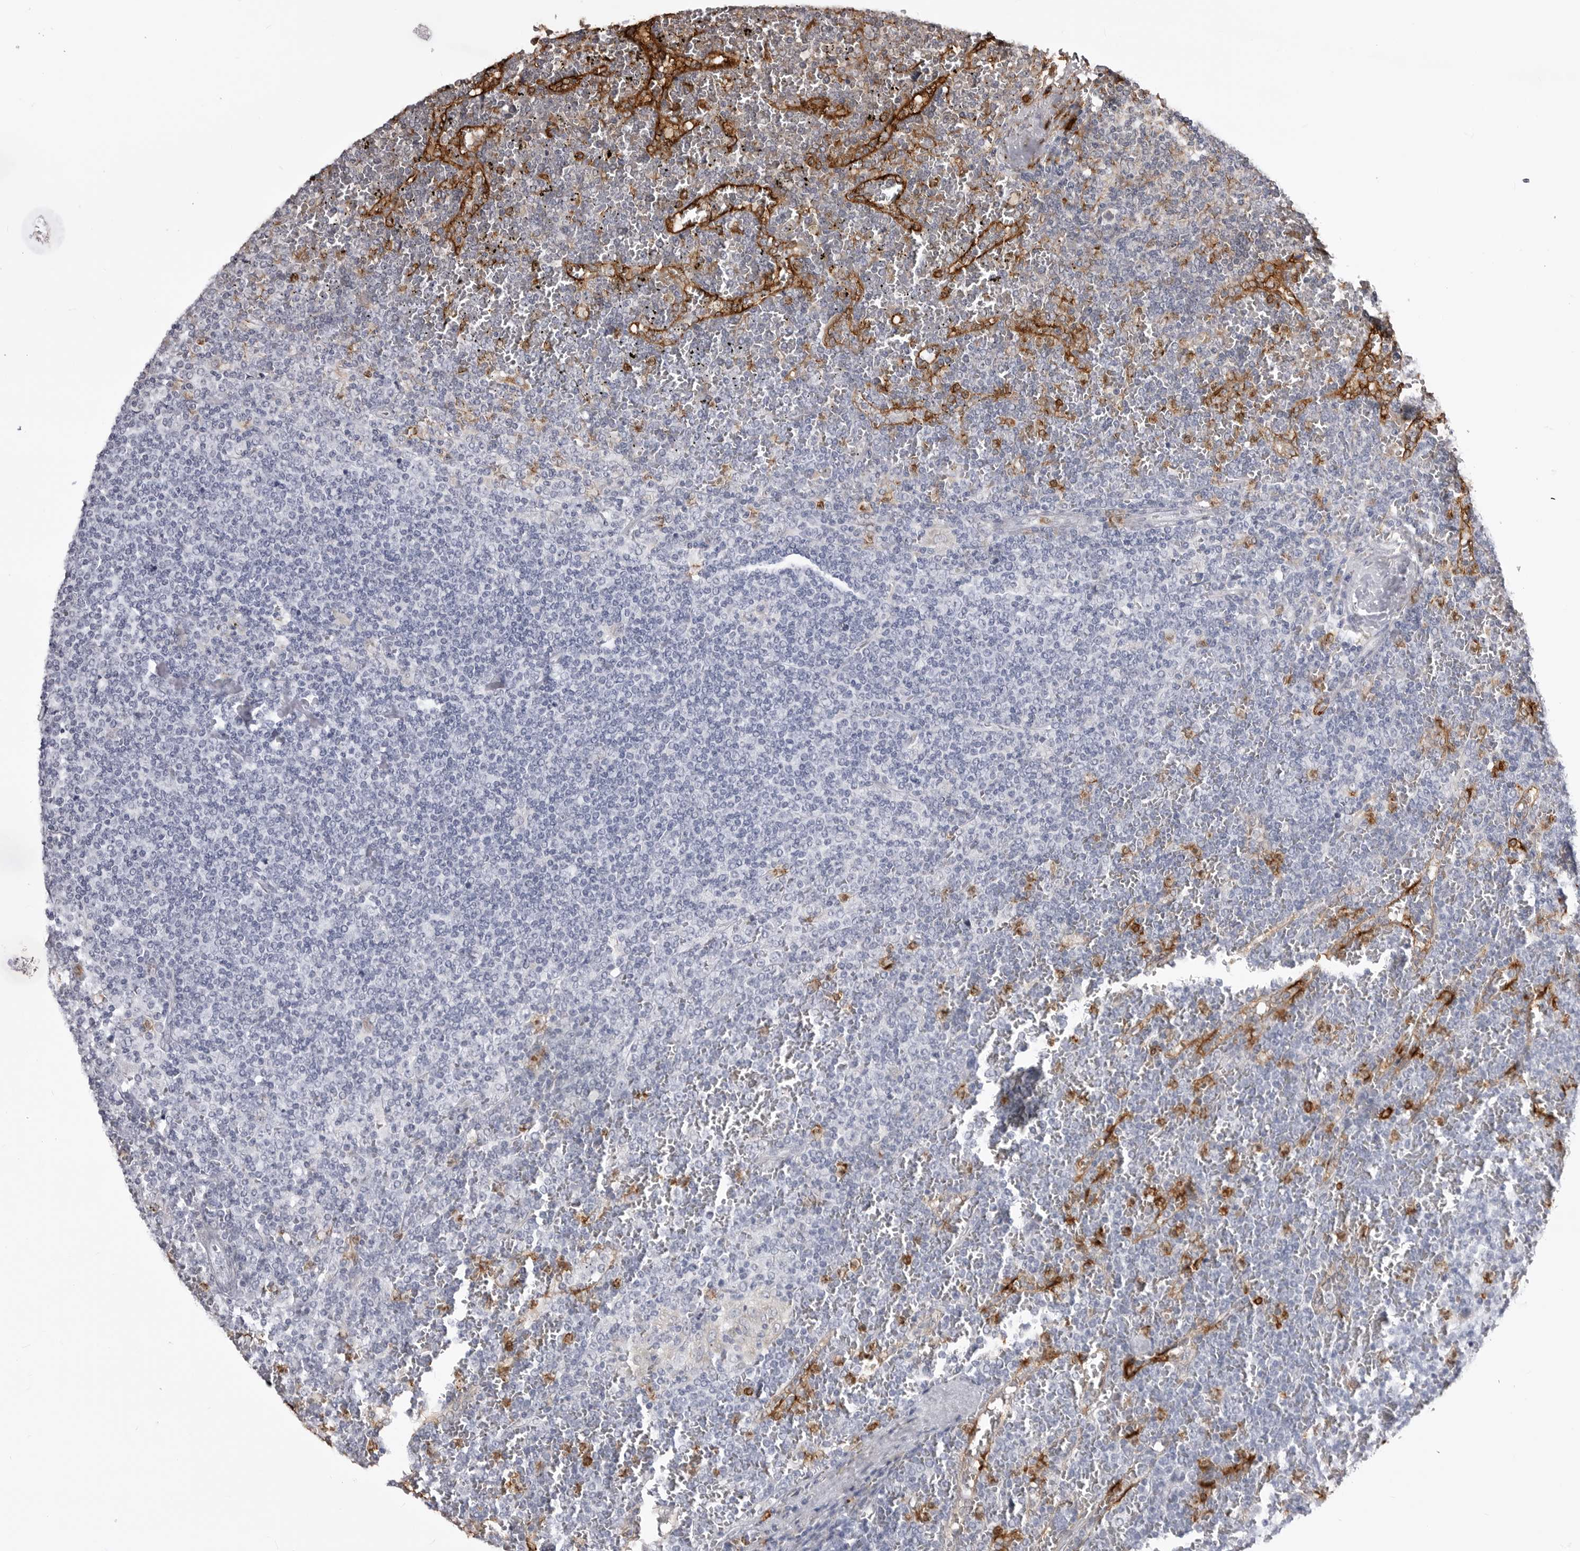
{"staining": {"intensity": "negative", "quantity": "none", "location": "none"}, "tissue": "lymphoma", "cell_type": "Tumor cells", "image_type": "cancer", "snomed": [{"axis": "morphology", "description": "Malignant lymphoma, non-Hodgkin's type, Low grade"}, {"axis": "topography", "description": "Spleen"}], "caption": "Tumor cells show no significant protein positivity in low-grade malignant lymphoma, non-Hodgkin's type. (Stains: DAB immunohistochemistry (IHC) with hematoxylin counter stain, Microscopy: brightfield microscopy at high magnification).", "gene": "STAP2", "patient": {"sex": "female", "age": 19}}